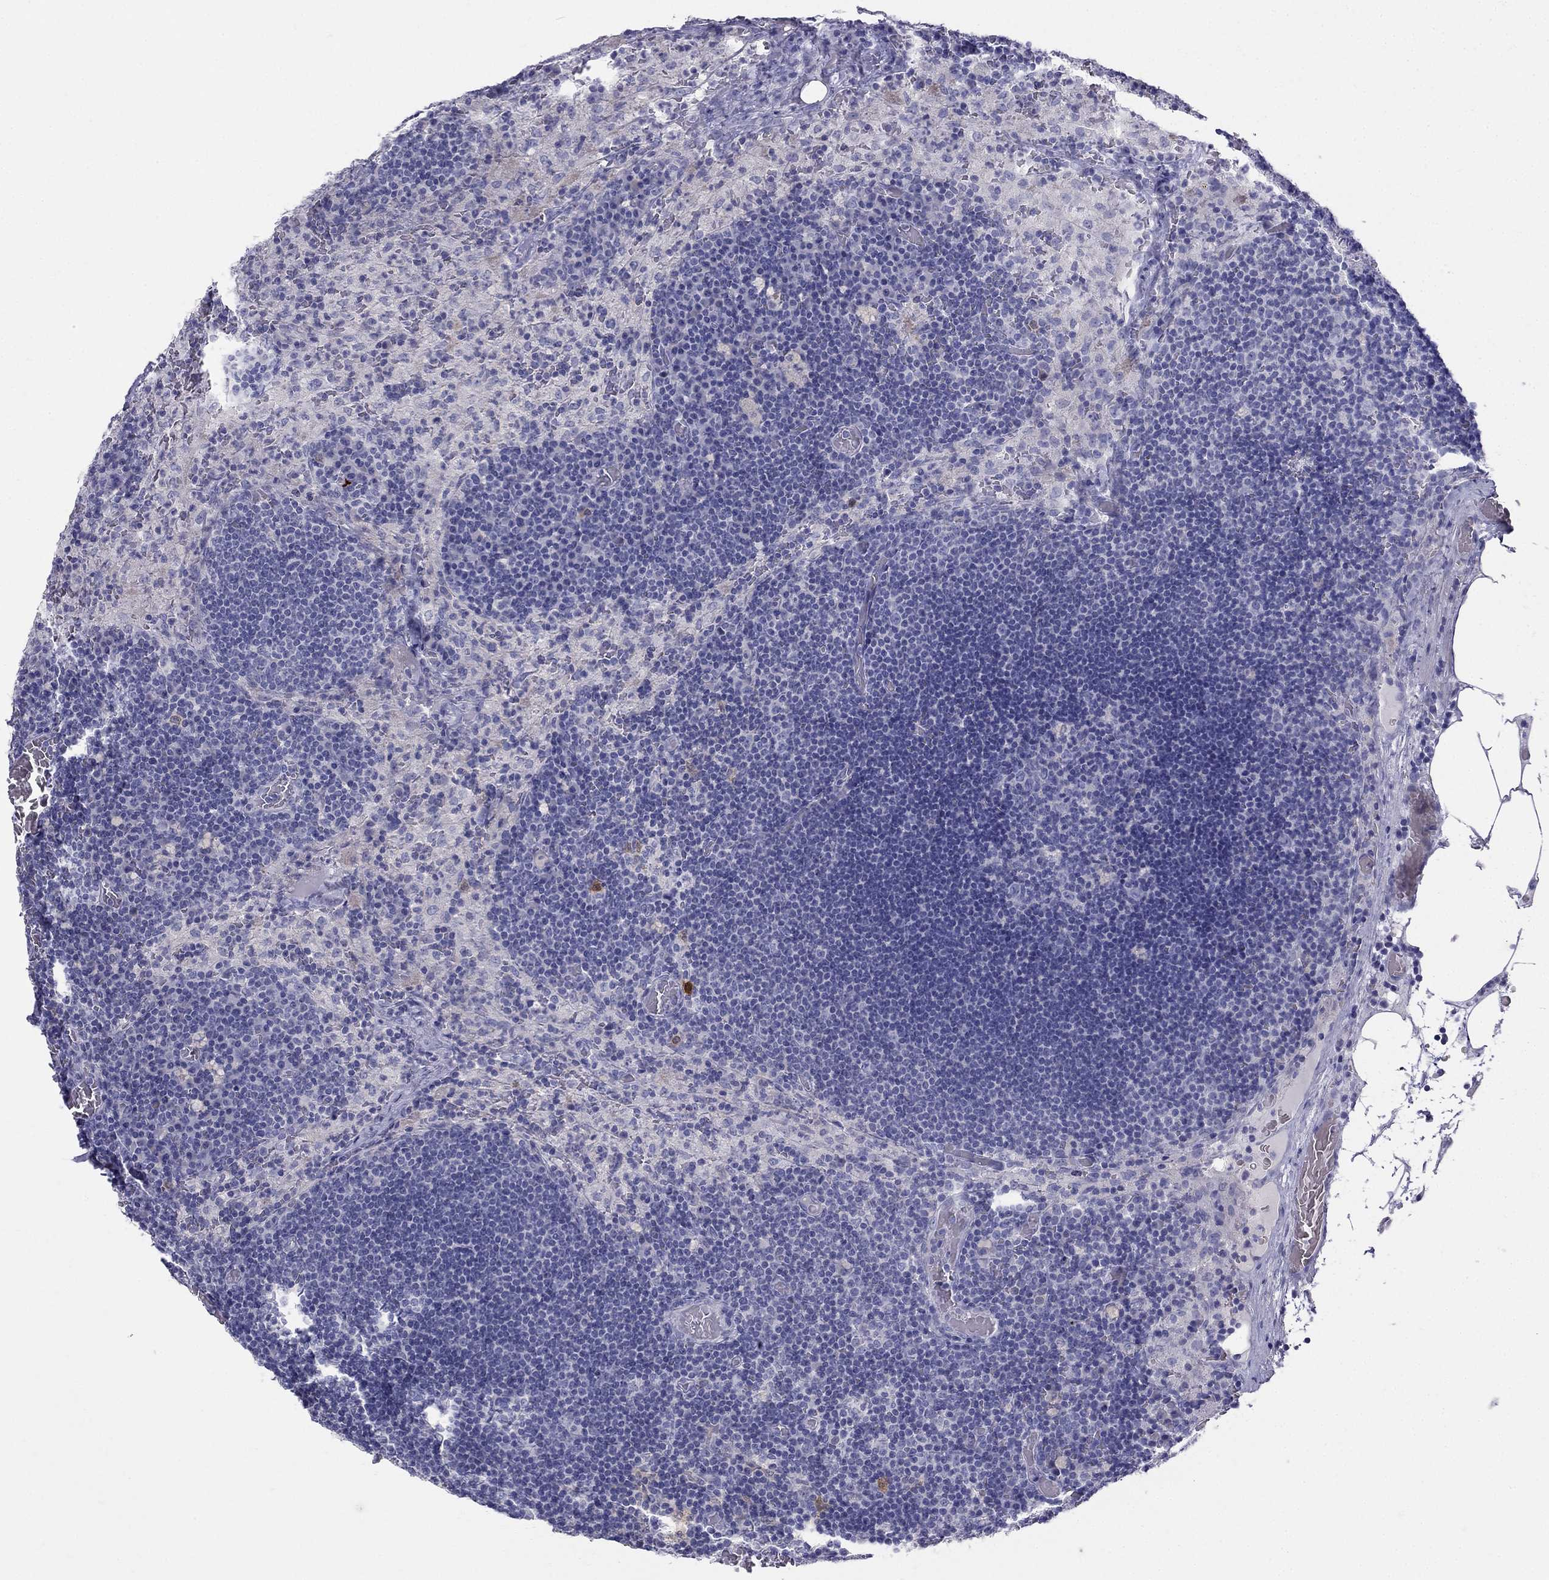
{"staining": {"intensity": "negative", "quantity": "none", "location": "none"}, "tissue": "lymph node", "cell_type": "Germinal center cells", "image_type": "normal", "snomed": [{"axis": "morphology", "description": "Normal tissue, NOS"}, {"axis": "topography", "description": "Lymph node"}], "caption": "Germinal center cells show no significant staining in benign lymph node.", "gene": "RFLNA", "patient": {"sex": "male", "age": 63}}